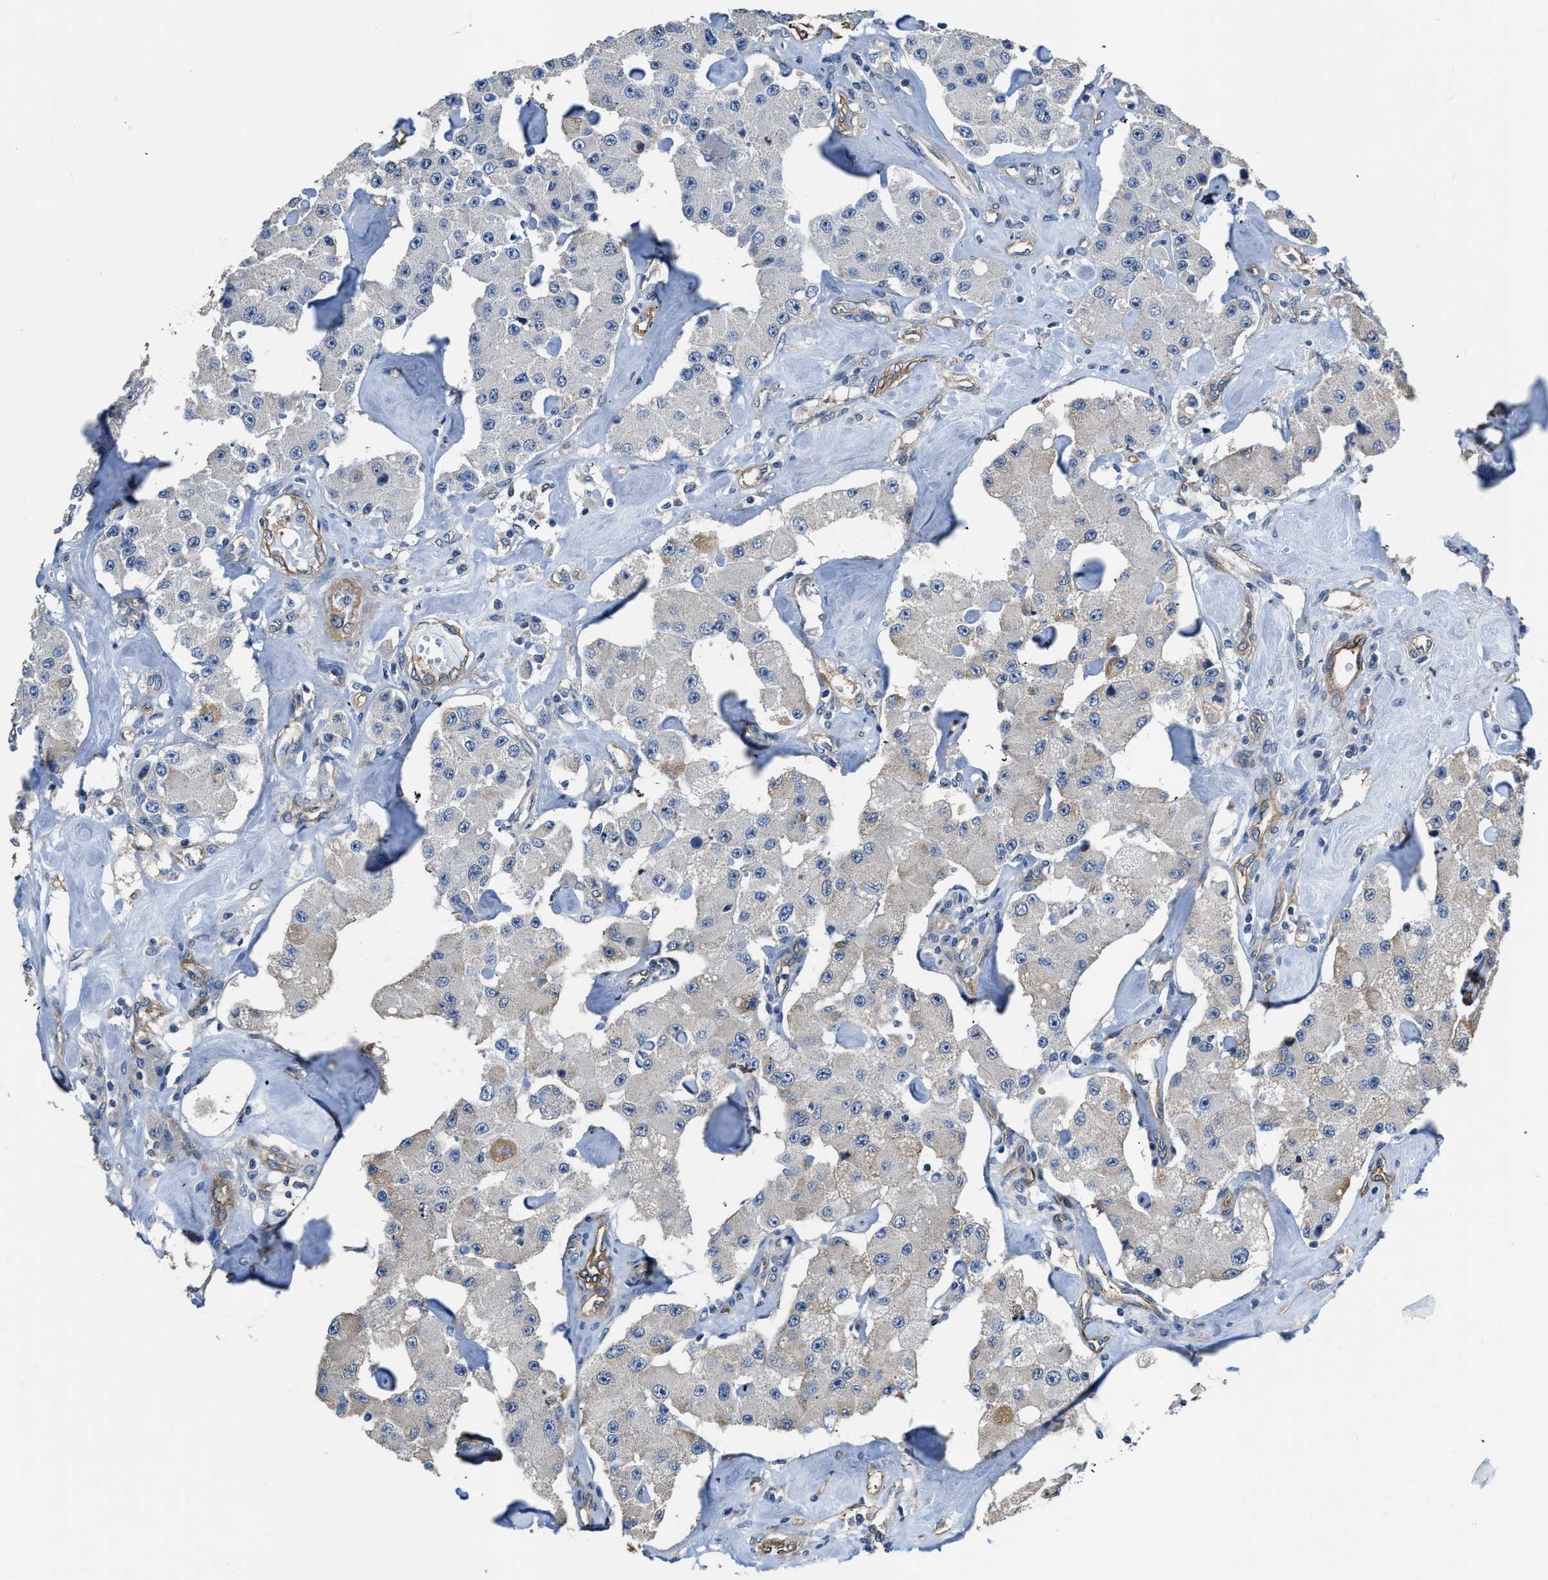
{"staining": {"intensity": "negative", "quantity": "none", "location": "none"}, "tissue": "carcinoid", "cell_type": "Tumor cells", "image_type": "cancer", "snomed": [{"axis": "morphology", "description": "Carcinoid, malignant, NOS"}, {"axis": "topography", "description": "Pancreas"}], "caption": "There is no significant expression in tumor cells of carcinoid.", "gene": "C22orf42", "patient": {"sex": "male", "age": 41}}